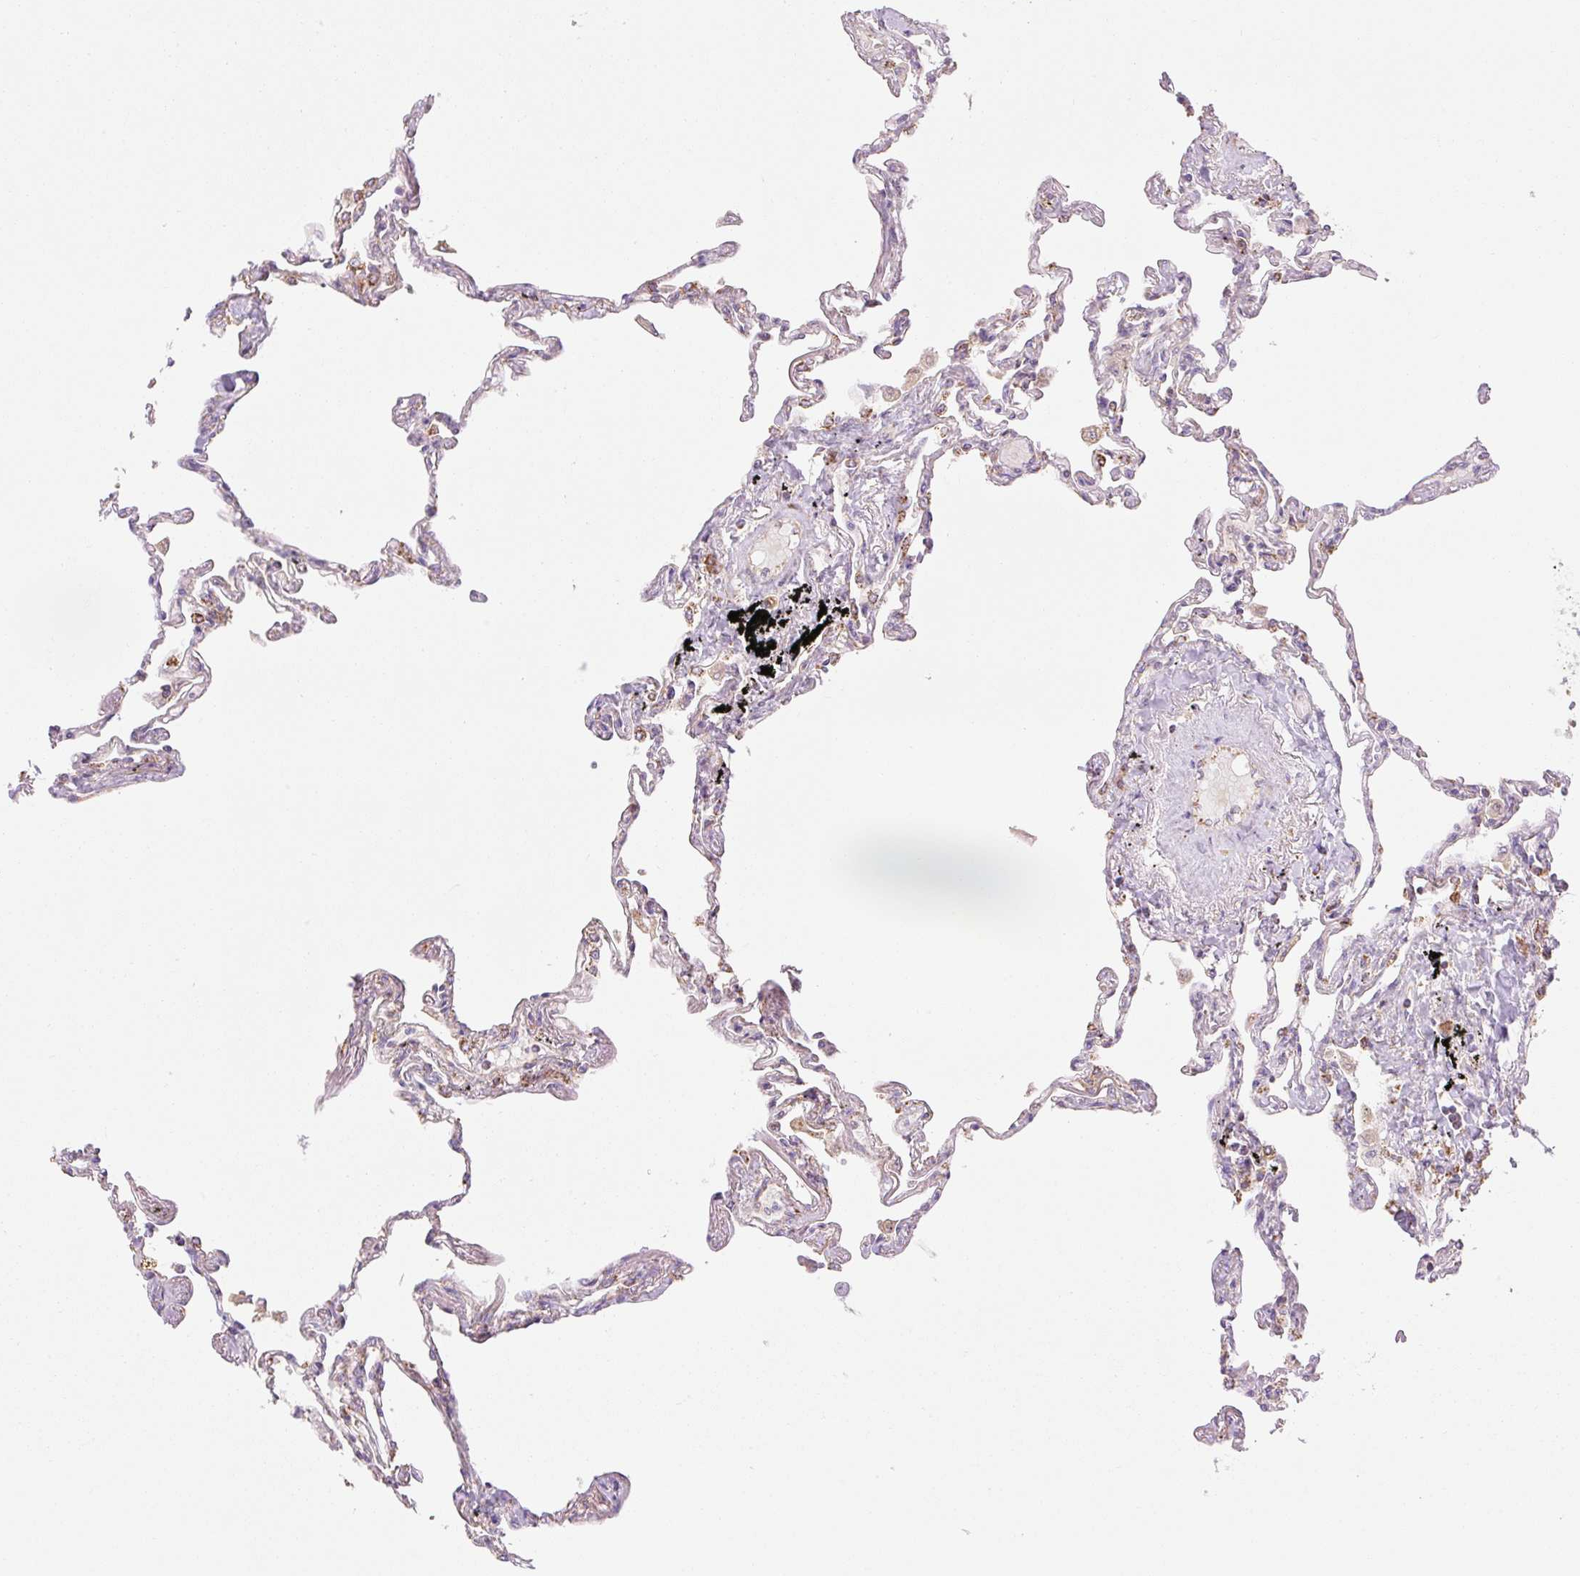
{"staining": {"intensity": "moderate", "quantity": "25%-75%", "location": "cytoplasmic/membranous"}, "tissue": "lung", "cell_type": "Alveolar cells", "image_type": "normal", "snomed": [{"axis": "morphology", "description": "Normal tissue, NOS"}, {"axis": "topography", "description": "Lung"}], "caption": "An immunohistochemistry micrograph of normal tissue is shown. Protein staining in brown highlights moderate cytoplasmic/membranous positivity in lung within alveolar cells.", "gene": "GOSR2", "patient": {"sex": "female", "age": 67}}